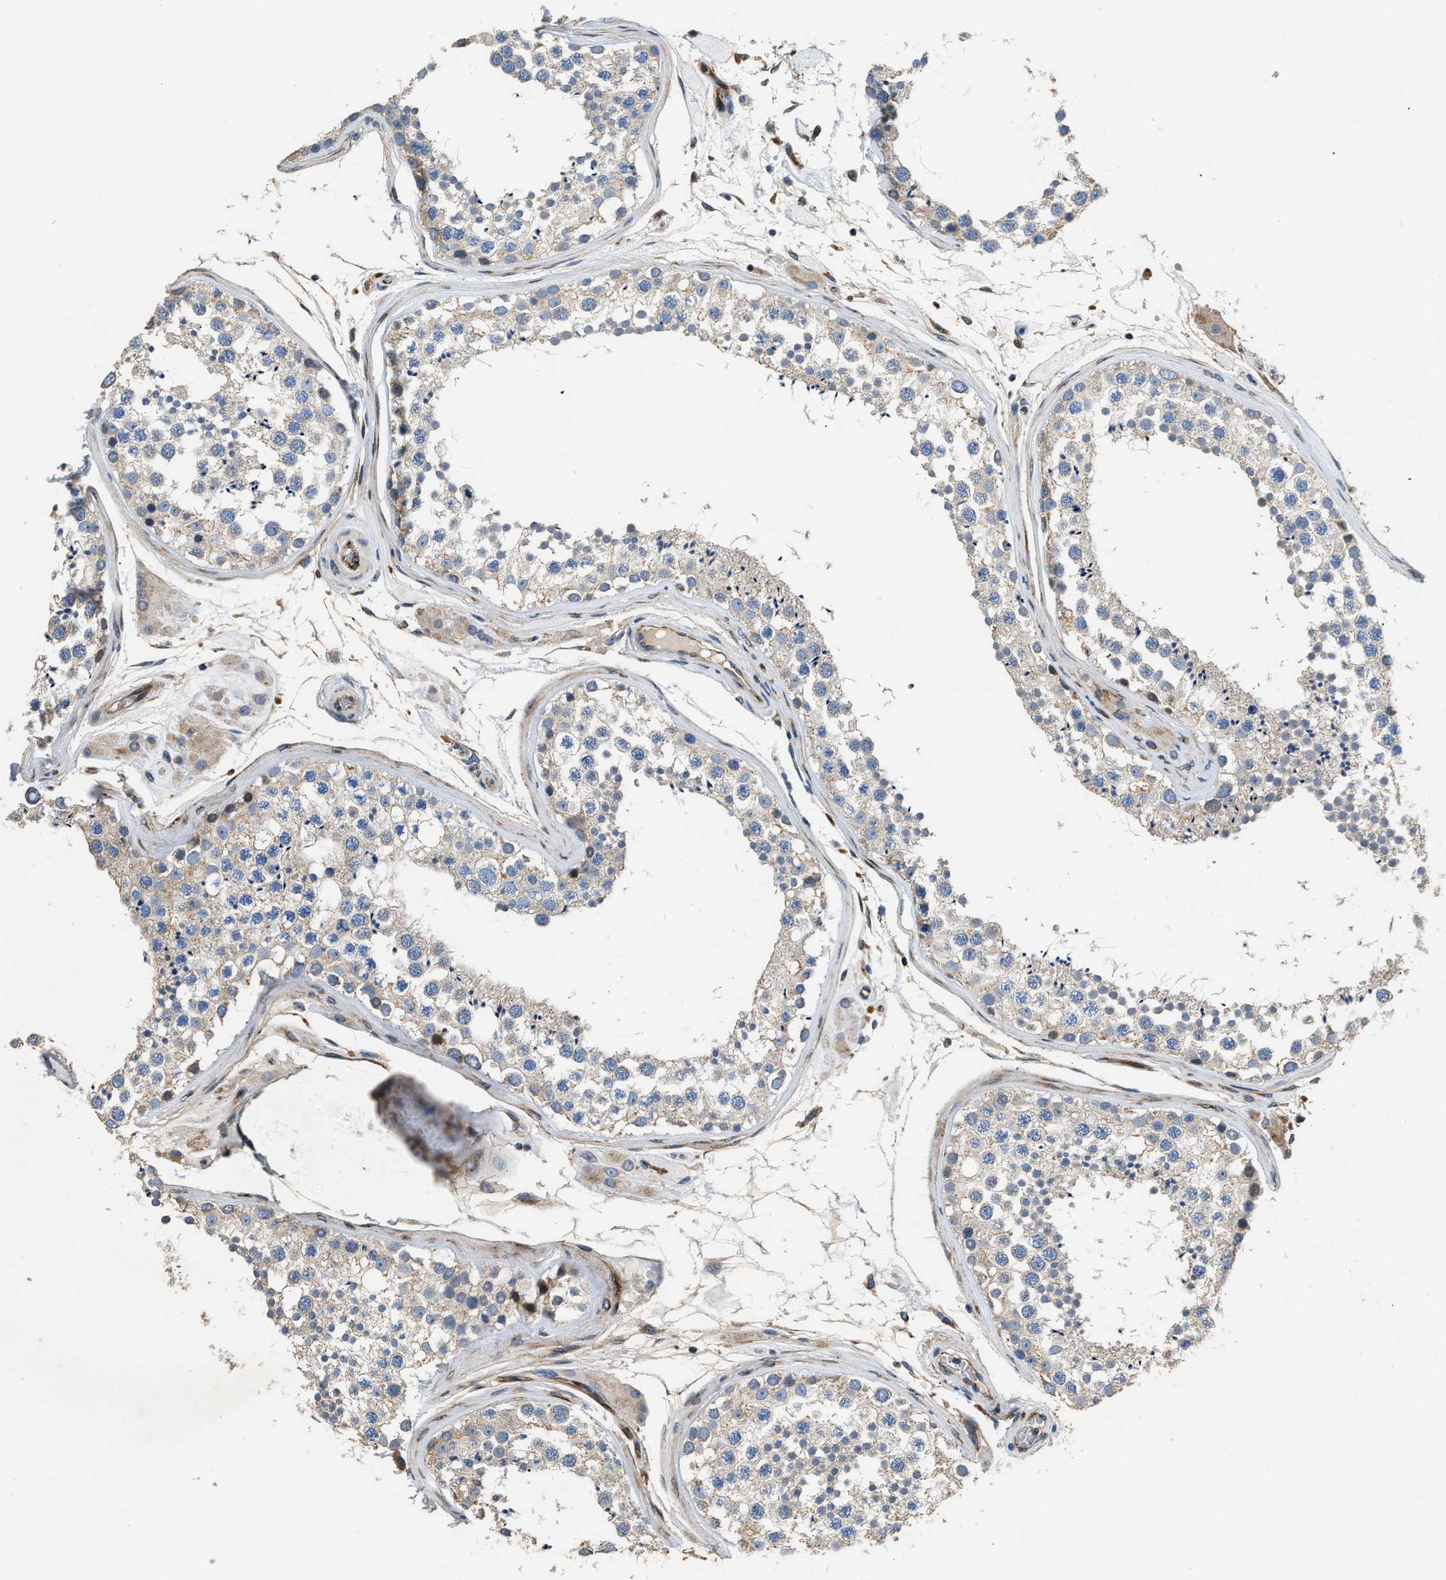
{"staining": {"intensity": "negative", "quantity": "none", "location": "none"}, "tissue": "testis", "cell_type": "Cells in seminiferous ducts", "image_type": "normal", "snomed": [{"axis": "morphology", "description": "Normal tissue, NOS"}, {"axis": "topography", "description": "Testis"}], "caption": "Cells in seminiferous ducts show no significant protein staining in unremarkable testis. The staining was performed using DAB (3,3'-diaminobenzidine) to visualize the protein expression in brown, while the nuclei were stained in blue with hematoxylin (Magnification: 20x).", "gene": "IL17RC", "patient": {"sex": "male", "age": 46}}